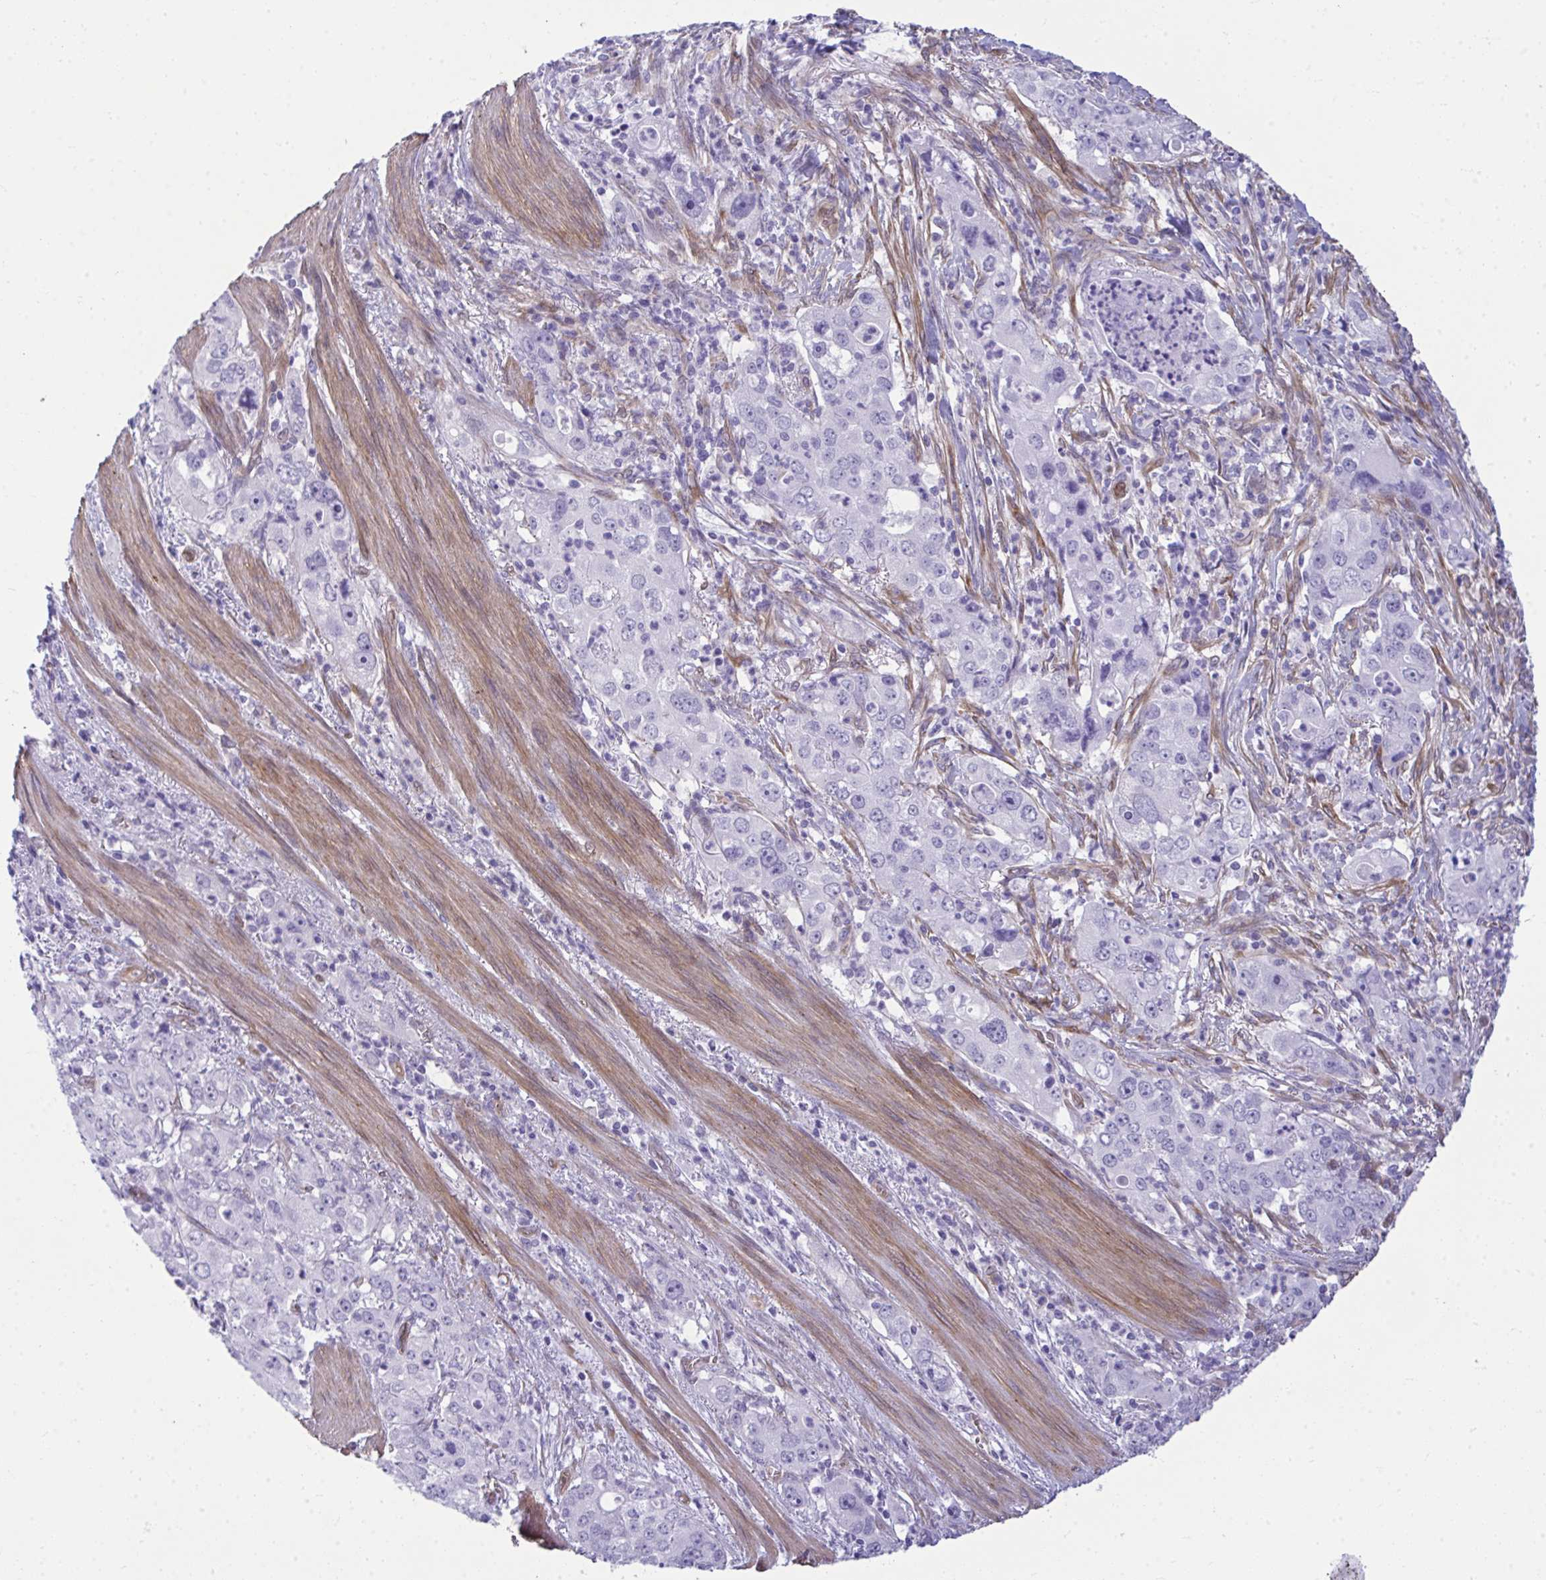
{"staining": {"intensity": "negative", "quantity": "none", "location": "none"}, "tissue": "stomach cancer", "cell_type": "Tumor cells", "image_type": "cancer", "snomed": [{"axis": "morphology", "description": "Adenocarcinoma, NOS"}, {"axis": "topography", "description": "Stomach, upper"}], "caption": "High power microscopy image of an IHC photomicrograph of stomach cancer, revealing no significant staining in tumor cells.", "gene": "LIMS2", "patient": {"sex": "male", "age": 75}}